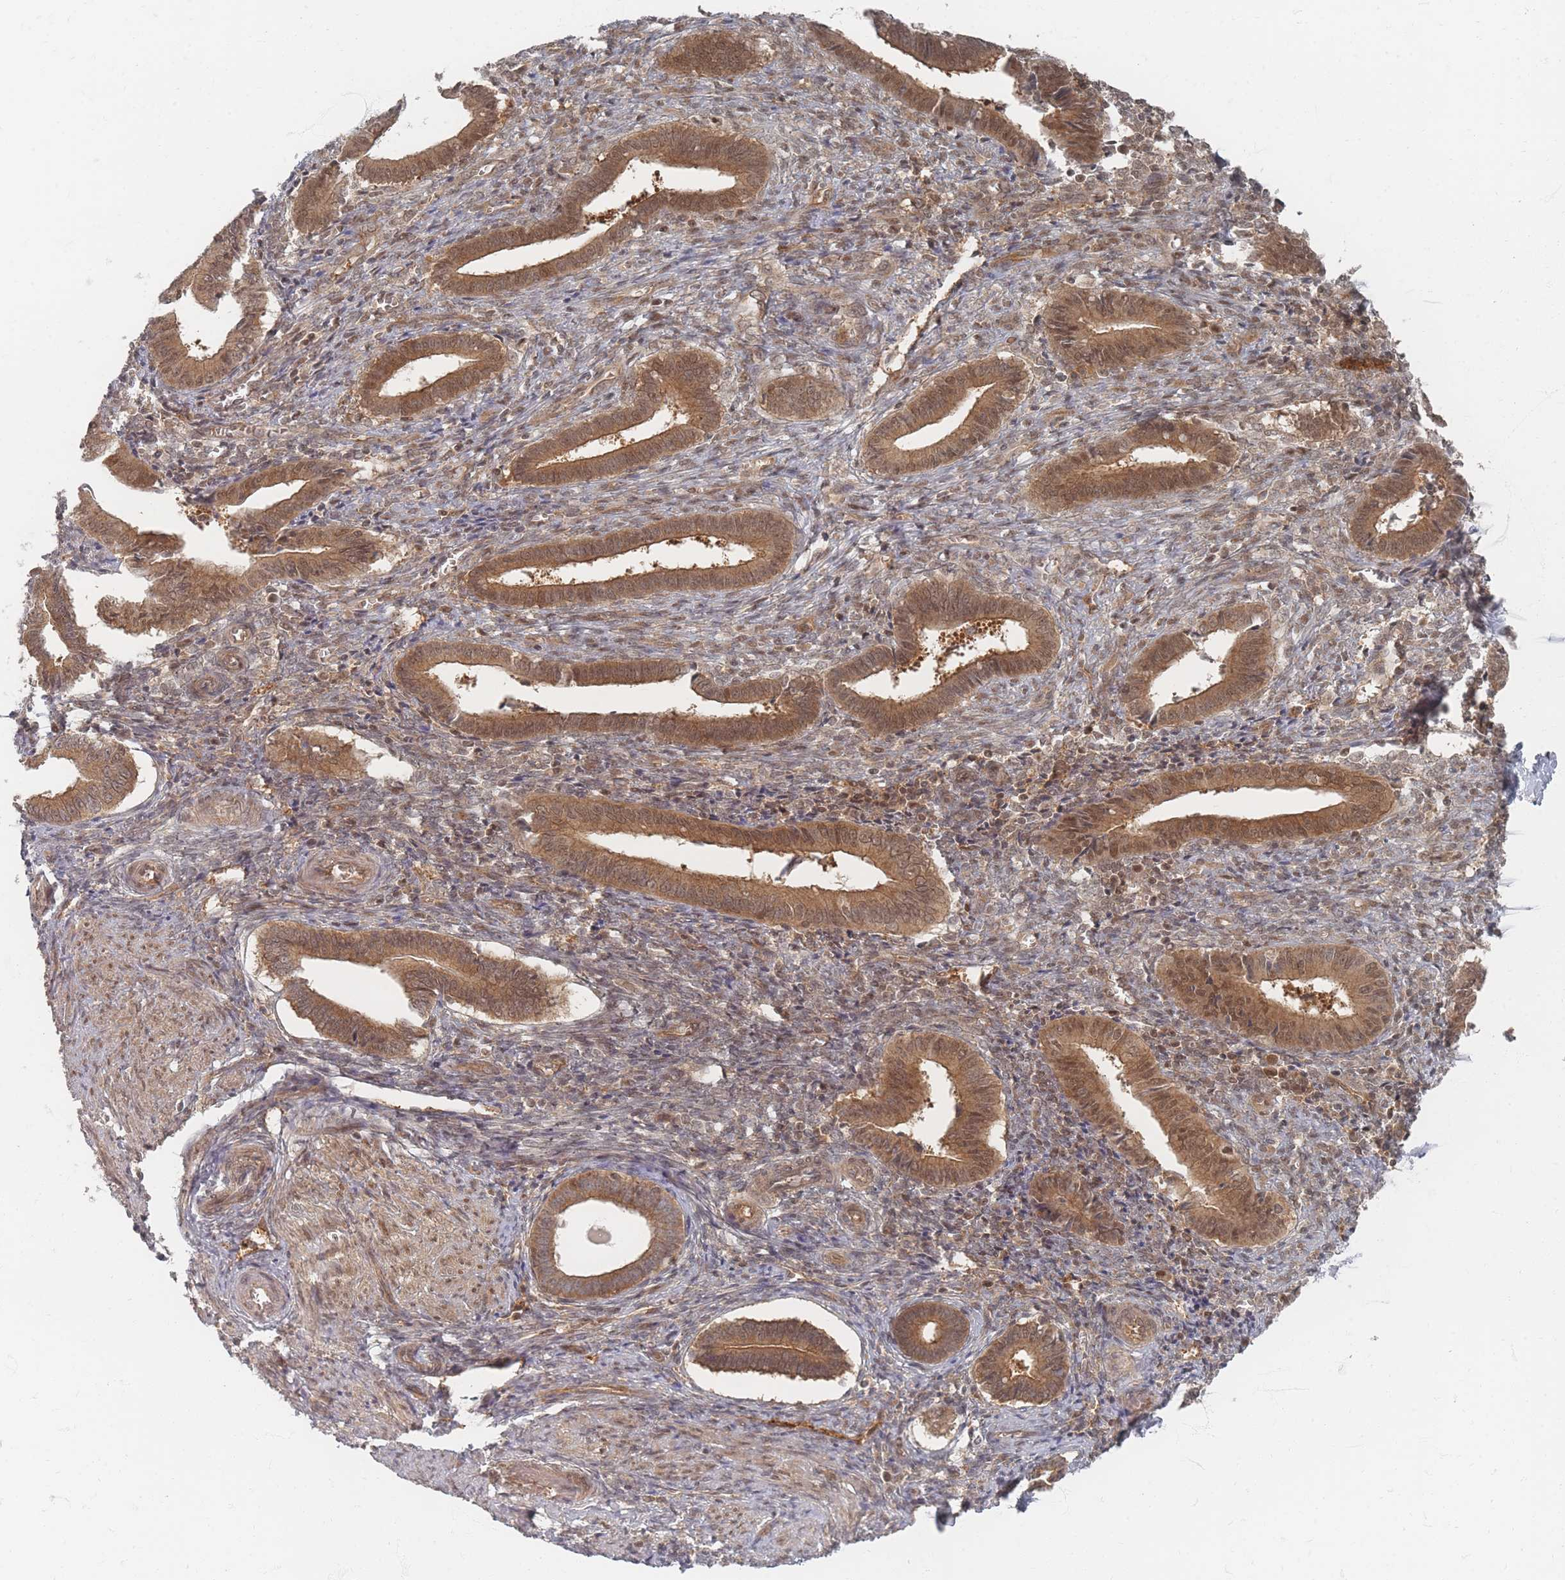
{"staining": {"intensity": "moderate", "quantity": ">75%", "location": "cytoplasmic/membranous,nuclear"}, "tissue": "endometrium", "cell_type": "Cells in endometrial stroma", "image_type": "normal", "snomed": [{"axis": "morphology", "description": "Normal tissue, NOS"}, {"axis": "topography", "description": "Other"}, {"axis": "topography", "description": "Endometrium"}], "caption": "Immunohistochemical staining of normal human endometrium demonstrates moderate cytoplasmic/membranous,nuclear protein staining in approximately >75% of cells in endometrial stroma.", "gene": "PSMD9", "patient": {"sex": "female", "age": 44}}